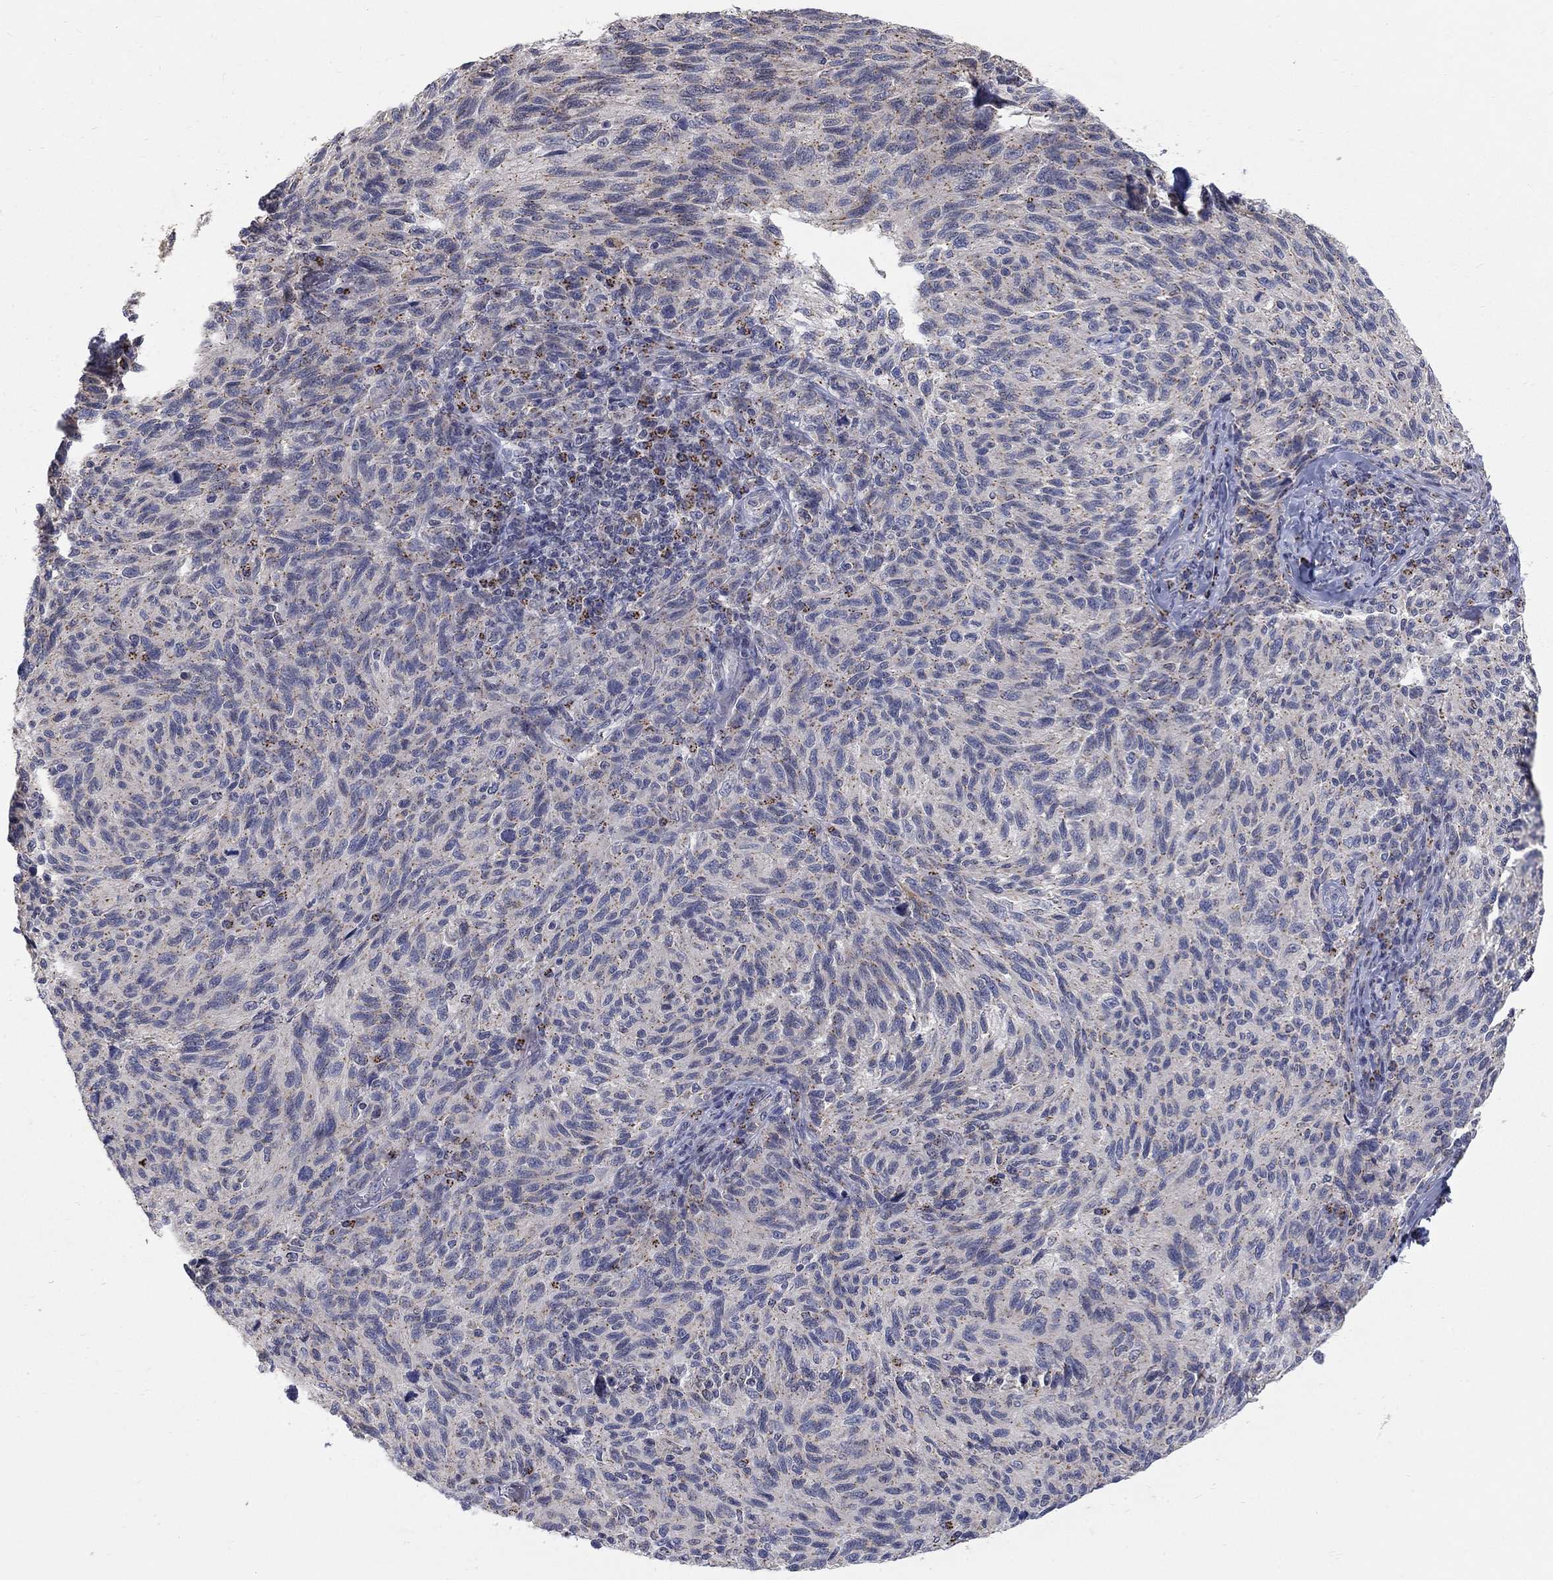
{"staining": {"intensity": "weak", "quantity": "<25%", "location": "cytoplasmic/membranous"}, "tissue": "melanoma", "cell_type": "Tumor cells", "image_type": "cancer", "snomed": [{"axis": "morphology", "description": "Malignant melanoma, NOS"}, {"axis": "topography", "description": "Skin"}], "caption": "IHC photomicrograph of human melanoma stained for a protein (brown), which displays no staining in tumor cells.", "gene": "PANK3", "patient": {"sex": "female", "age": 73}}